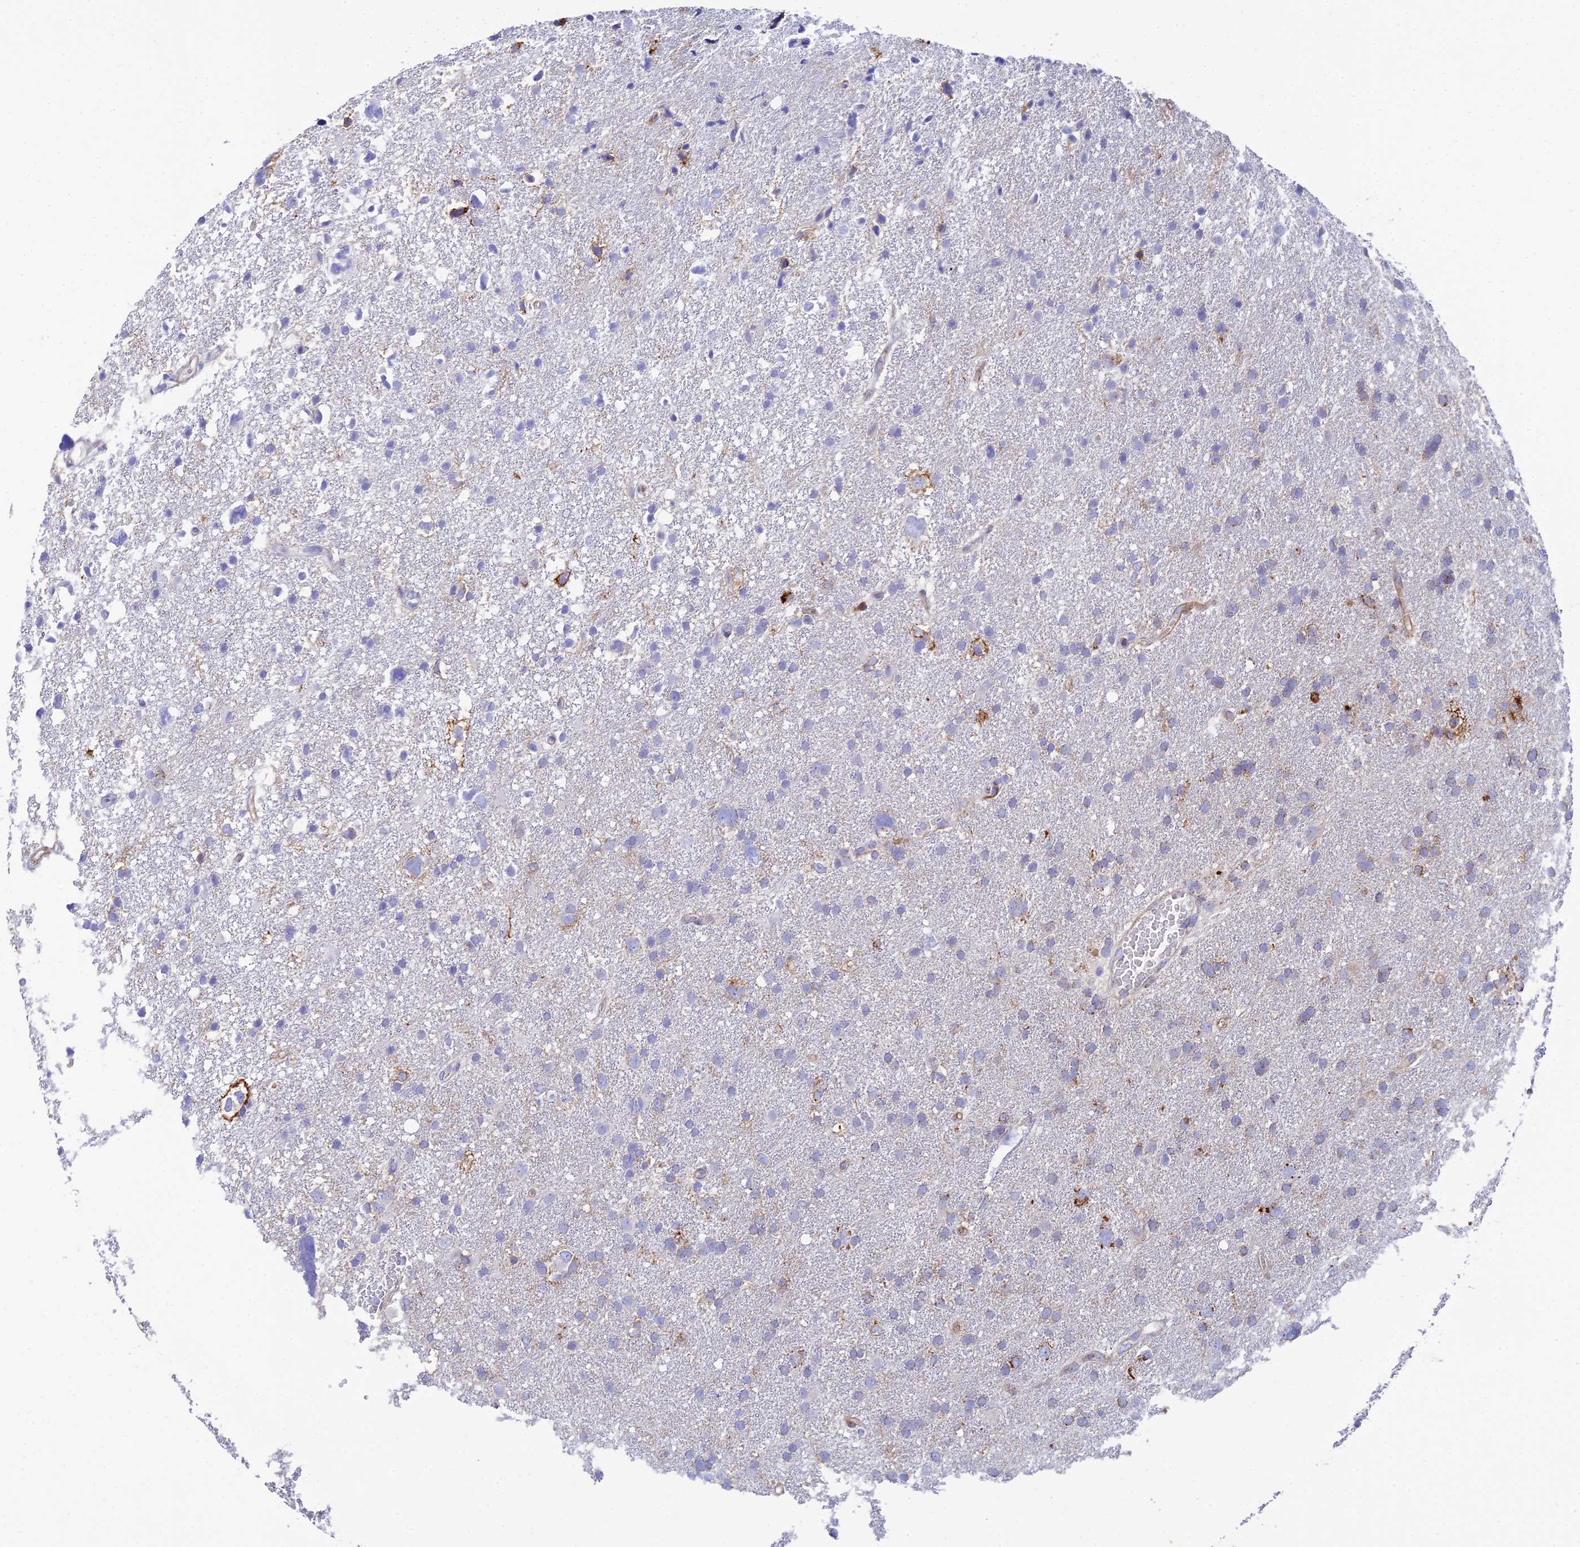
{"staining": {"intensity": "moderate", "quantity": "<25%", "location": "cytoplasmic/membranous"}, "tissue": "glioma", "cell_type": "Tumor cells", "image_type": "cancer", "snomed": [{"axis": "morphology", "description": "Glioma, malignant, High grade"}, {"axis": "topography", "description": "Brain"}], "caption": "Moderate cytoplasmic/membranous positivity for a protein is present in approximately <25% of tumor cells of glioma using immunohistochemistry.", "gene": "CSPG4", "patient": {"sex": "male", "age": 61}}